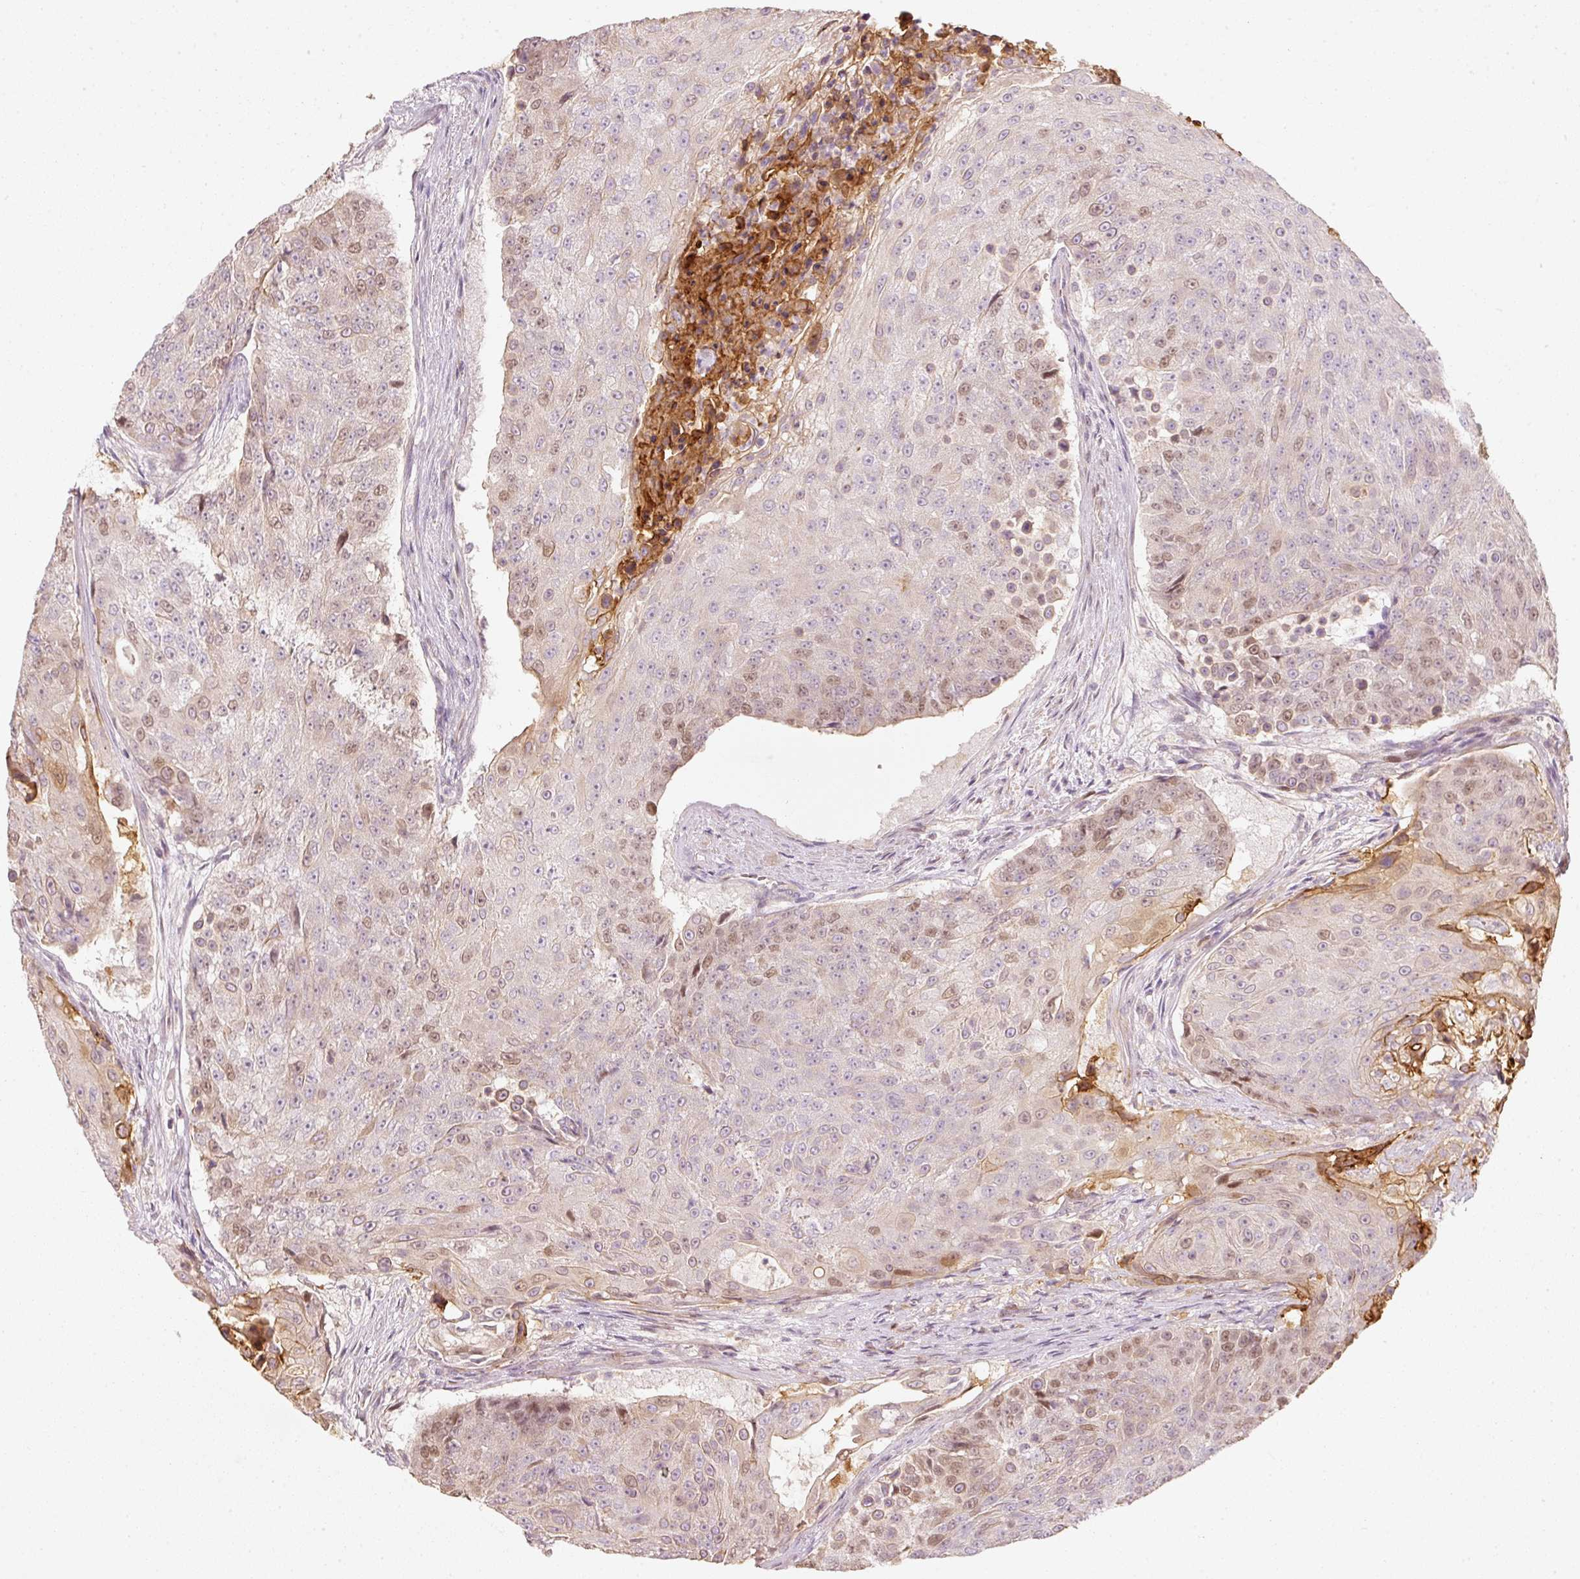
{"staining": {"intensity": "moderate", "quantity": "<25%", "location": "nuclear"}, "tissue": "urothelial cancer", "cell_type": "Tumor cells", "image_type": "cancer", "snomed": [{"axis": "morphology", "description": "Urothelial carcinoma, High grade"}, {"axis": "topography", "description": "Urinary bladder"}], "caption": "This image demonstrates IHC staining of urothelial carcinoma (high-grade), with low moderate nuclear positivity in approximately <25% of tumor cells.", "gene": "TREX2", "patient": {"sex": "female", "age": 63}}